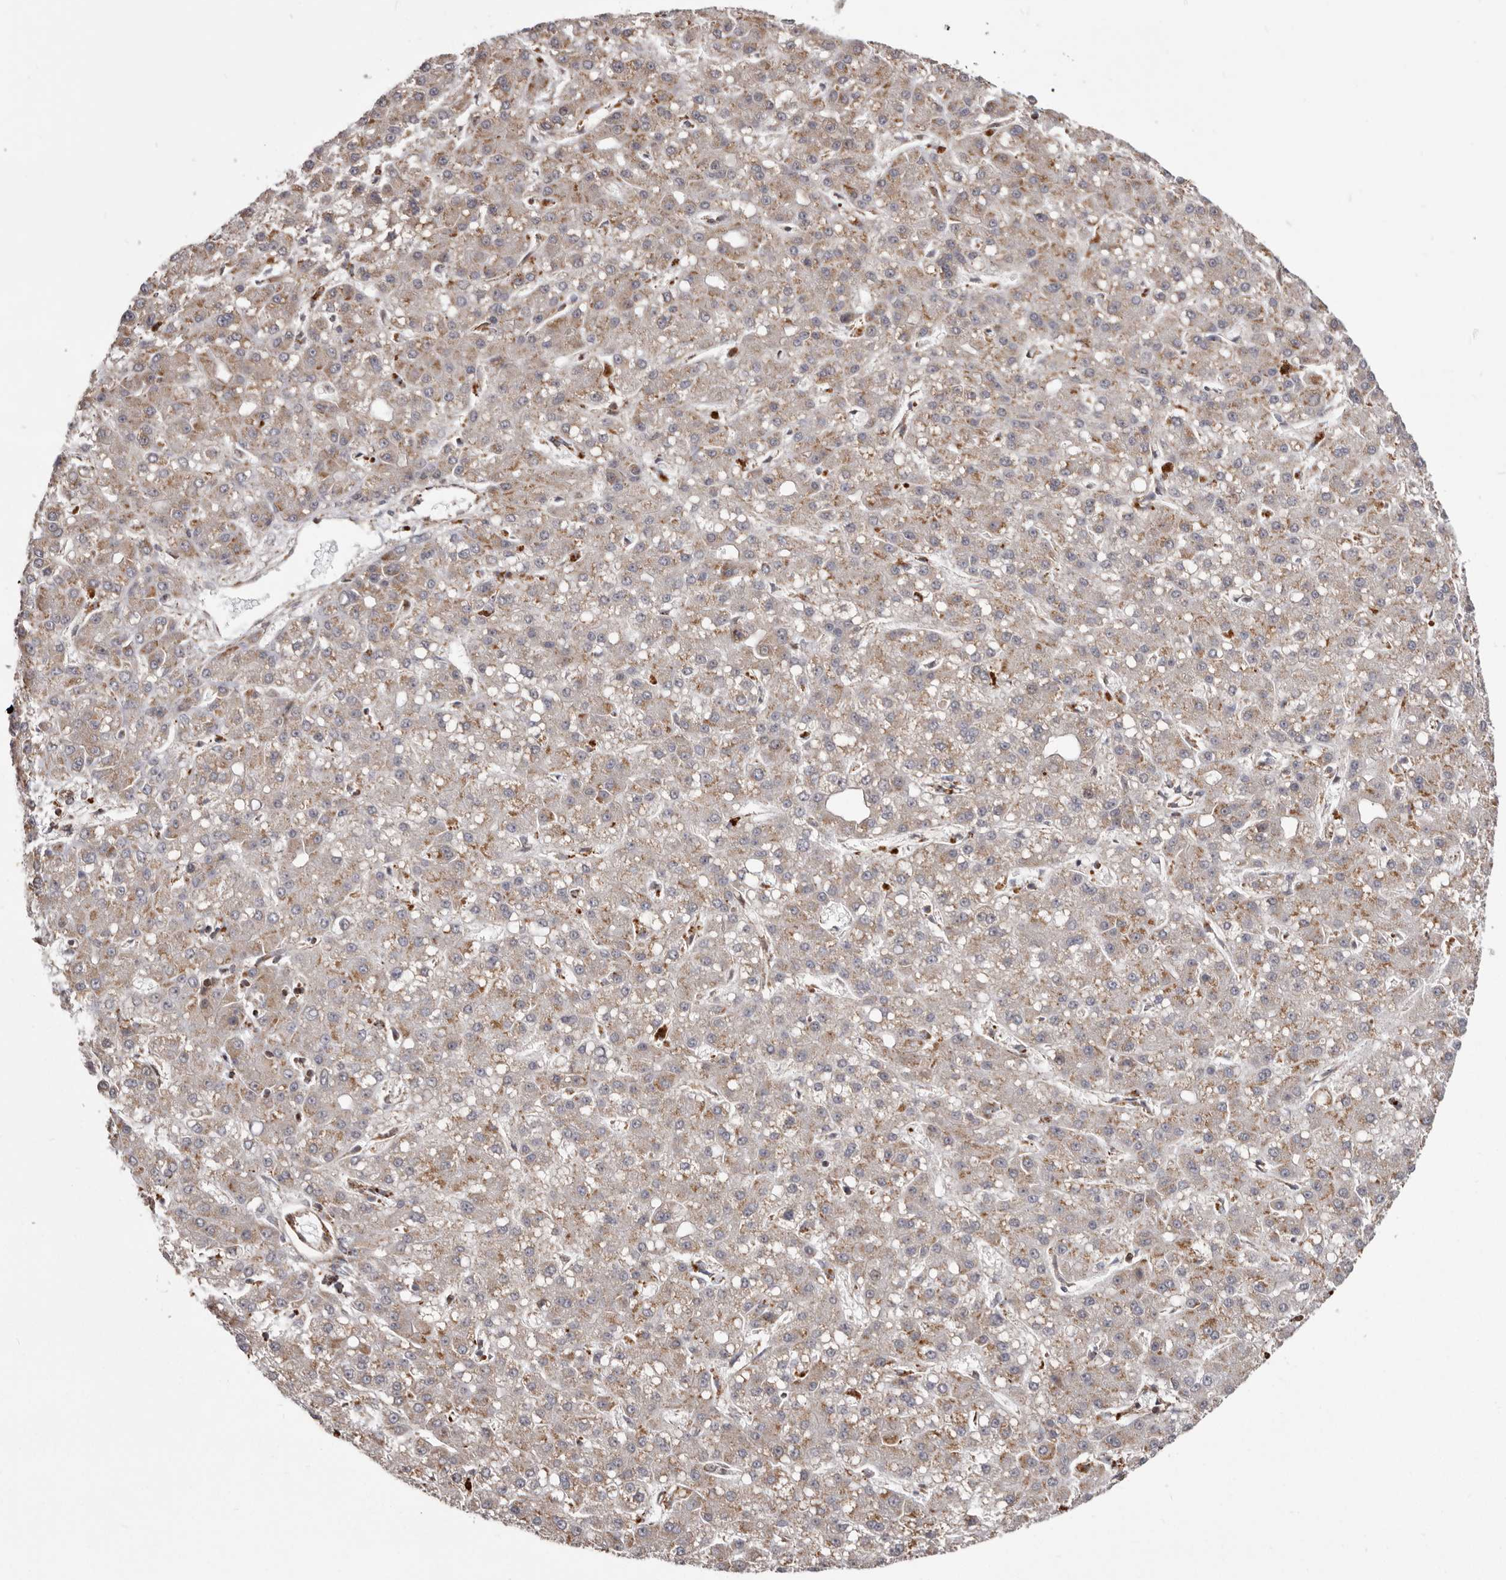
{"staining": {"intensity": "weak", "quantity": "25%-75%", "location": "cytoplasmic/membranous"}, "tissue": "liver cancer", "cell_type": "Tumor cells", "image_type": "cancer", "snomed": [{"axis": "morphology", "description": "Carcinoma, Hepatocellular, NOS"}, {"axis": "topography", "description": "Liver"}], "caption": "About 25%-75% of tumor cells in liver hepatocellular carcinoma demonstrate weak cytoplasmic/membranous protein expression as visualized by brown immunohistochemical staining.", "gene": "NUP43", "patient": {"sex": "male", "age": 67}}